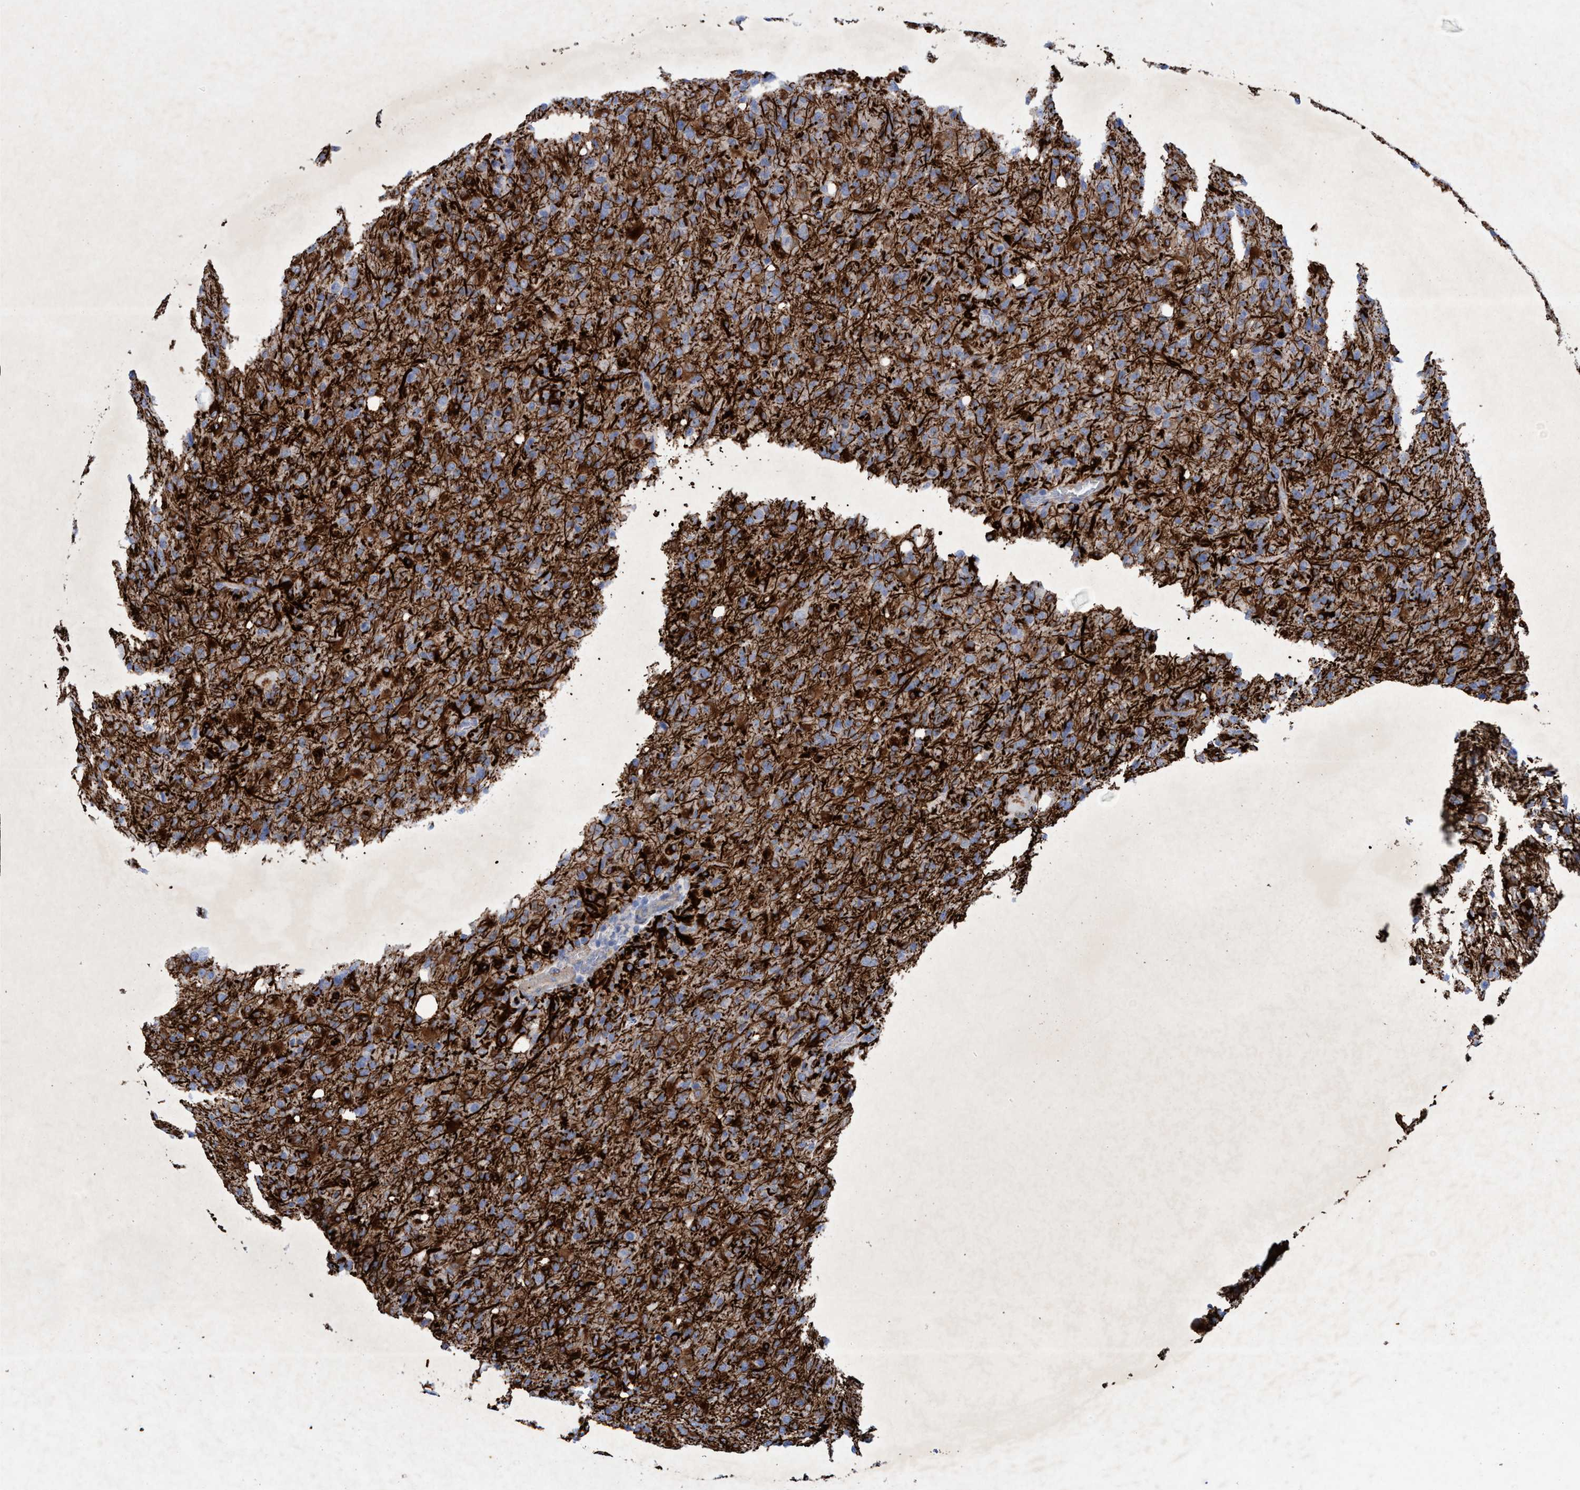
{"staining": {"intensity": "strong", "quantity": "25%-75%", "location": "cytoplasmic/membranous"}, "tissue": "glioma", "cell_type": "Tumor cells", "image_type": "cancer", "snomed": [{"axis": "morphology", "description": "Glioma, malignant, High grade"}, {"axis": "topography", "description": "Brain"}], "caption": "Immunohistochemistry (IHC) image of malignant high-grade glioma stained for a protein (brown), which exhibits high levels of strong cytoplasmic/membranous positivity in about 25%-75% of tumor cells.", "gene": "GULP1", "patient": {"sex": "female", "age": 57}}